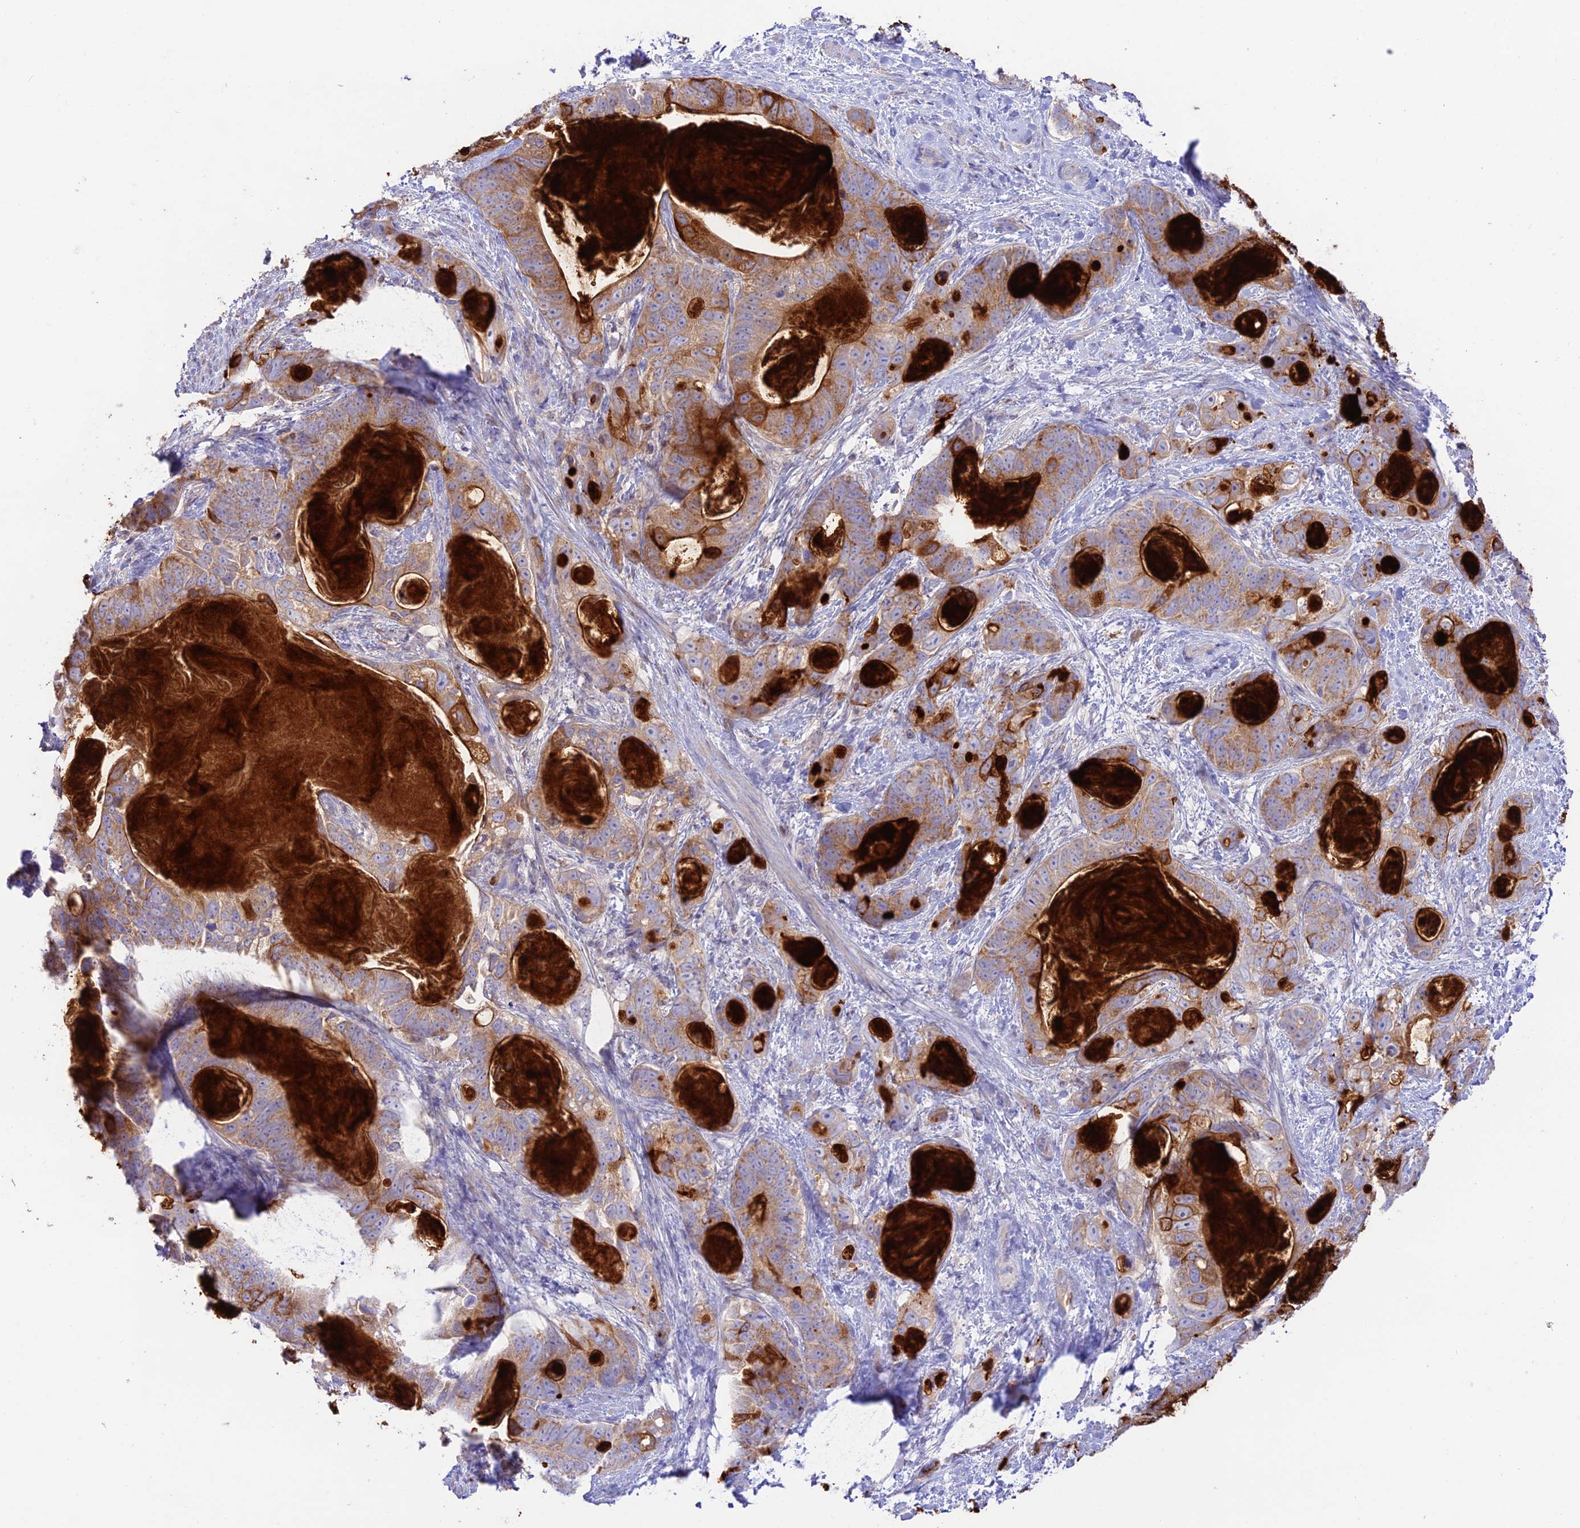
{"staining": {"intensity": "moderate", "quantity": "<25%", "location": "cytoplasmic/membranous"}, "tissue": "stomach cancer", "cell_type": "Tumor cells", "image_type": "cancer", "snomed": [{"axis": "morphology", "description": "Normal tissue, NOS"}, {"axis": "morphology", "description": "Adenocarcinoma, NOS"}, {"axis": "topography", "description": "Stomach"}], "caption": "Adenocarcinoma (stomach) was stained to show a protein in brown. There is low levels of moderate cytoplasmic/membranous positivity in about <25% of tumor cells. (DAB (3,3'-diaminobenzidine) = brown stain, brightfield microscopy at high magnification).", "gene": "NLRP9", "patient": {"sex": "female", "age": 89}}